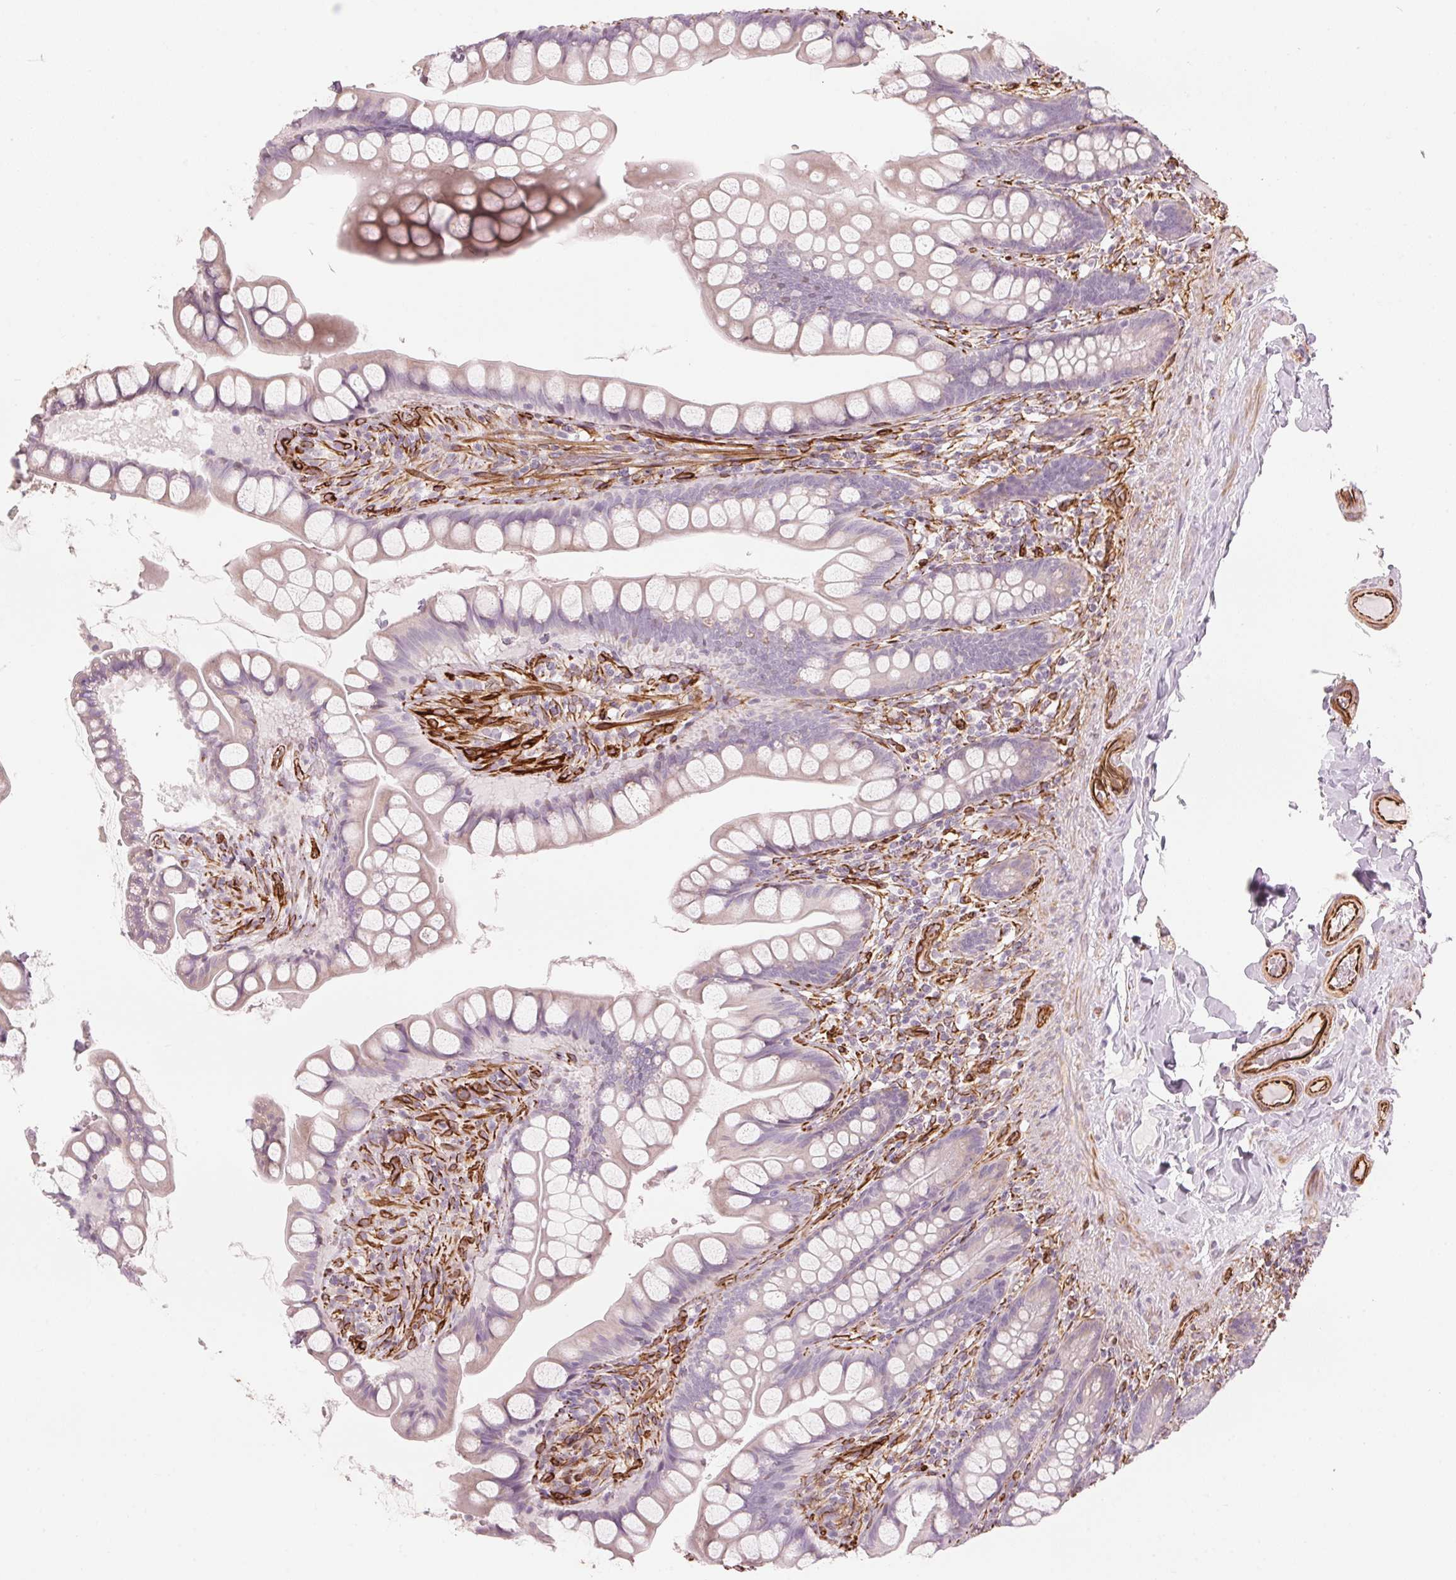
{"staining": {"intensity": "negative", "quantity": "none", "location": "none"}, "tissue": "small intestine", "cell_type": "Glandular cells", "image_type": "normal", "snomed": [{"axis": "morphology", "description": "Normal tissue, NOS"}, {"axis": "topography", "description": "Small intestine"}], "caption": "Immunohistochemistry micrograph of normal small intestine stained for a protein (brown), which displays no expression in glandular cells. Brightfield microscopy of immunohistochemistry stained with DAB (3,3'-diaminobenzidine) (brown) and hematoxylin (blue), captured at high magnification.", "gene": "CLPS", "patient": {"sex": "male", "age": 70}}